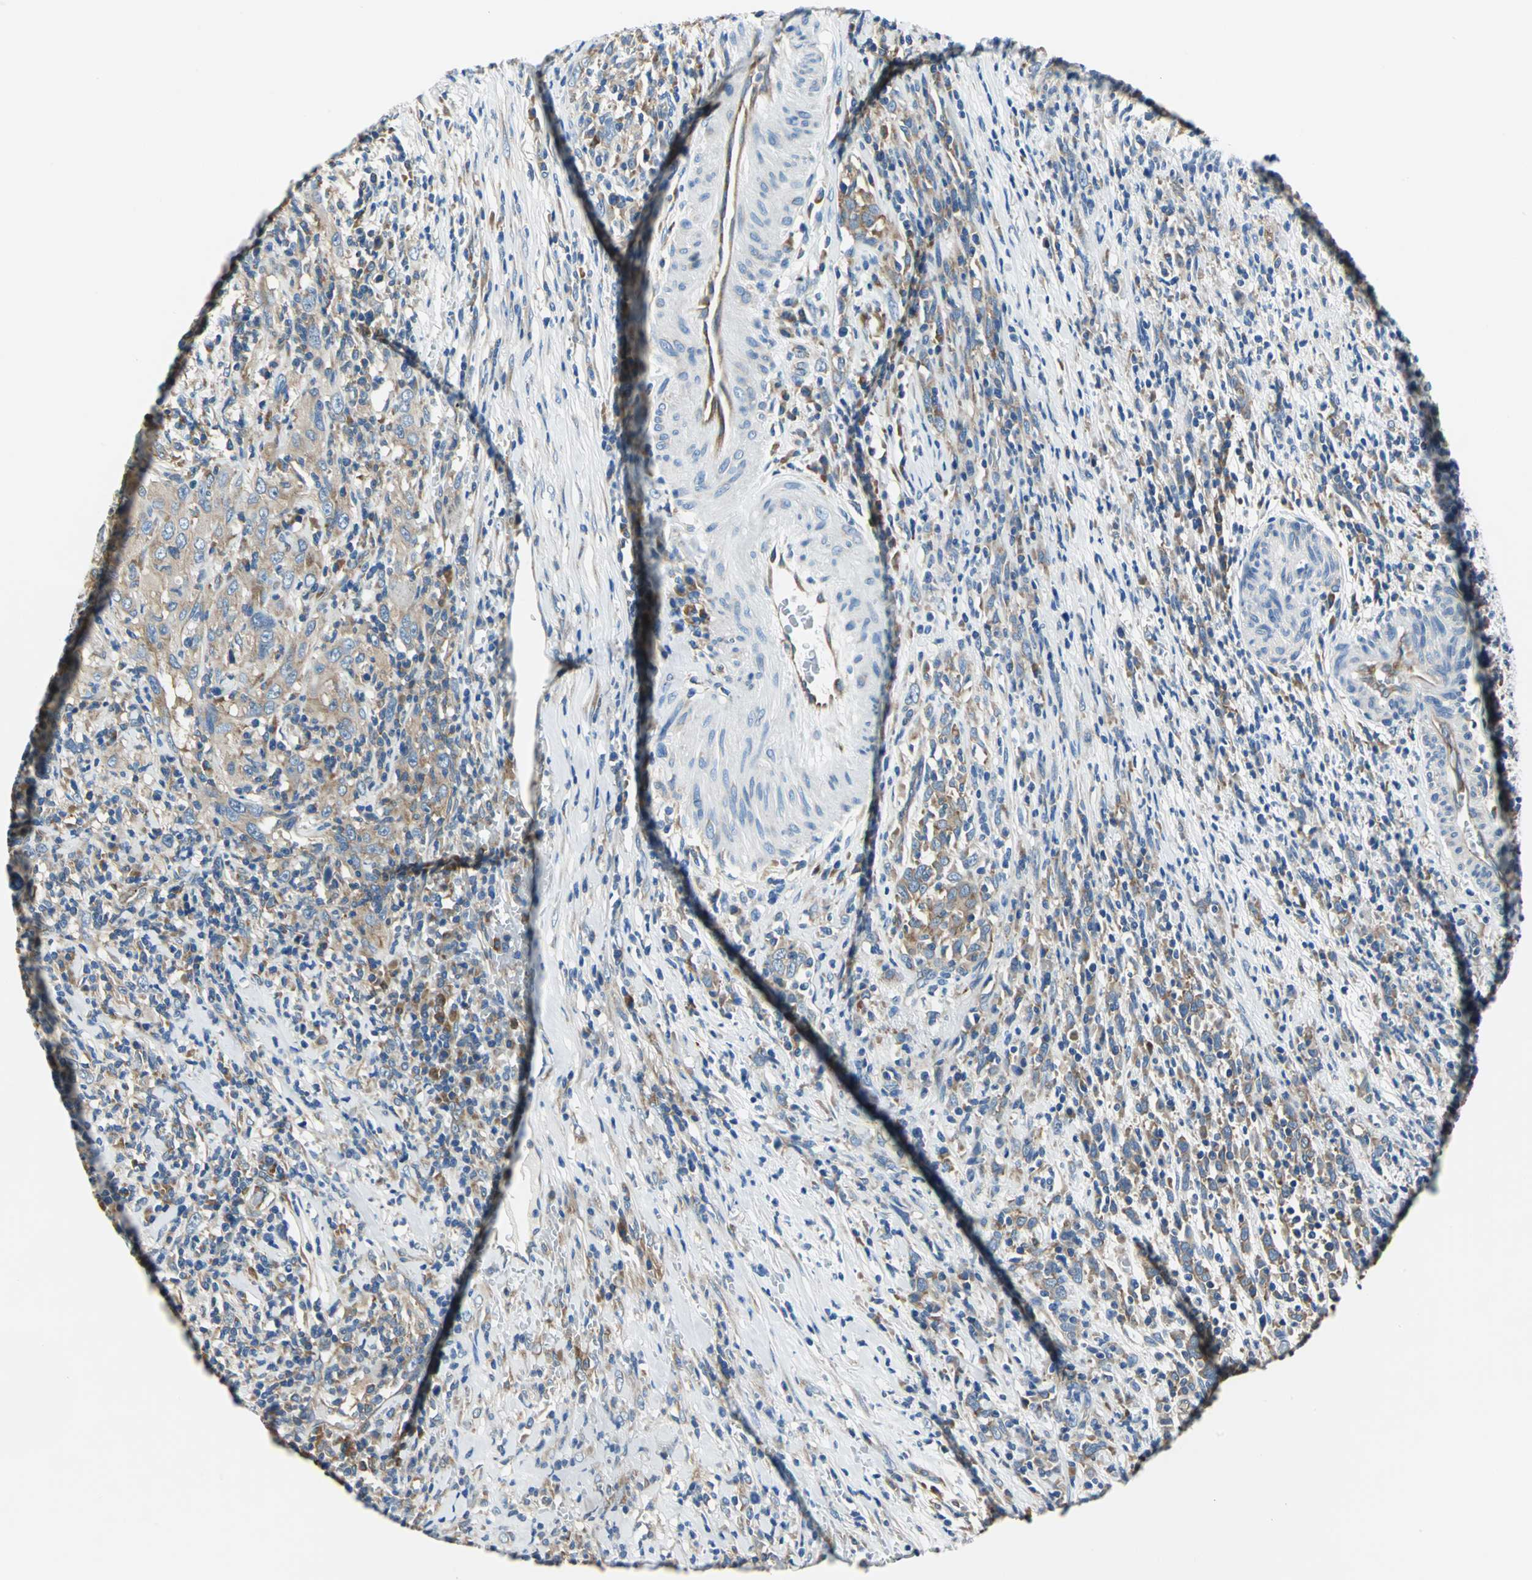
{"staining": {"intensity": "moderate", "quantity": ">75%", "location": "cytoplasmic/membranous"}, "tissue": "urothelial cancer", "cell_type": "Tumor cells", "image_type": "cancer", "snomed": [{"axis": "morphology", "description": "Urothelial carcinoma, High grade"}, {"axis": "topography", "description": "Urinary bladder"}], "caption": "Urothelial cancer stained with immunohistochemistry reveals moderate cytoplasmic/membranous staining in approximately >75% of tumor cells. The protein of interest is shown in brown color, while the nuclei are stained blue.", "gene": "TRIM25", "patient": {"sex": "male", "age": 61}}